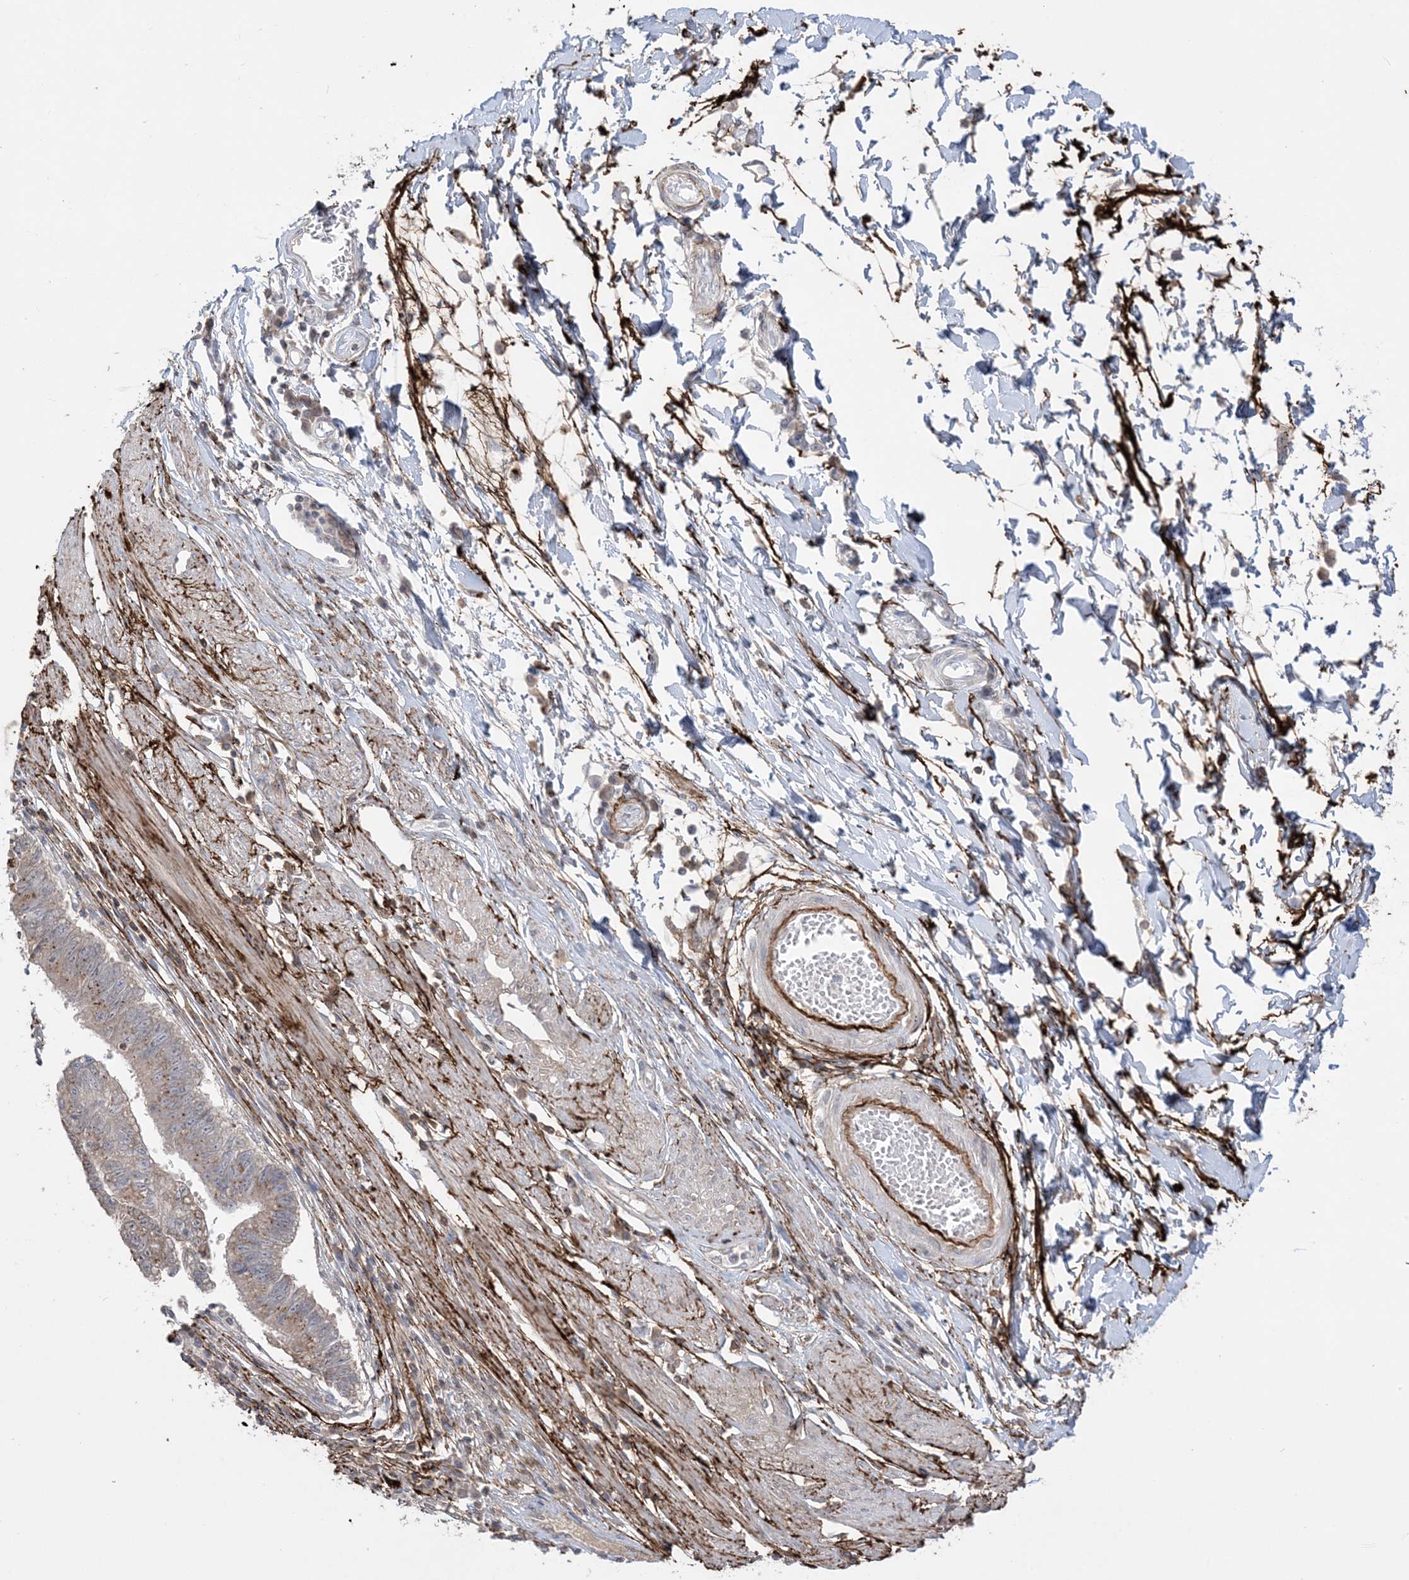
{"staining": {"intensity": "weak", "quantity": ">75%", "location": "cytoplasmic/membranous"}, "tissue": "stomach cancer", "cell_type": "Tumor cells", "image_type": "cancer", "snomed": [{"axis": "morphology", "description": "Adenocarcinoma, NOS"}, {"axis": "topography", "description": "Stomach"}], "caption": "Tumor cells display weak cytoplasmic/membranous staining in approximately >75% of cells in adenocarcinoma (stomach).", "gene": "XRN1", "patient": {"sex": "male", "age": 59}}